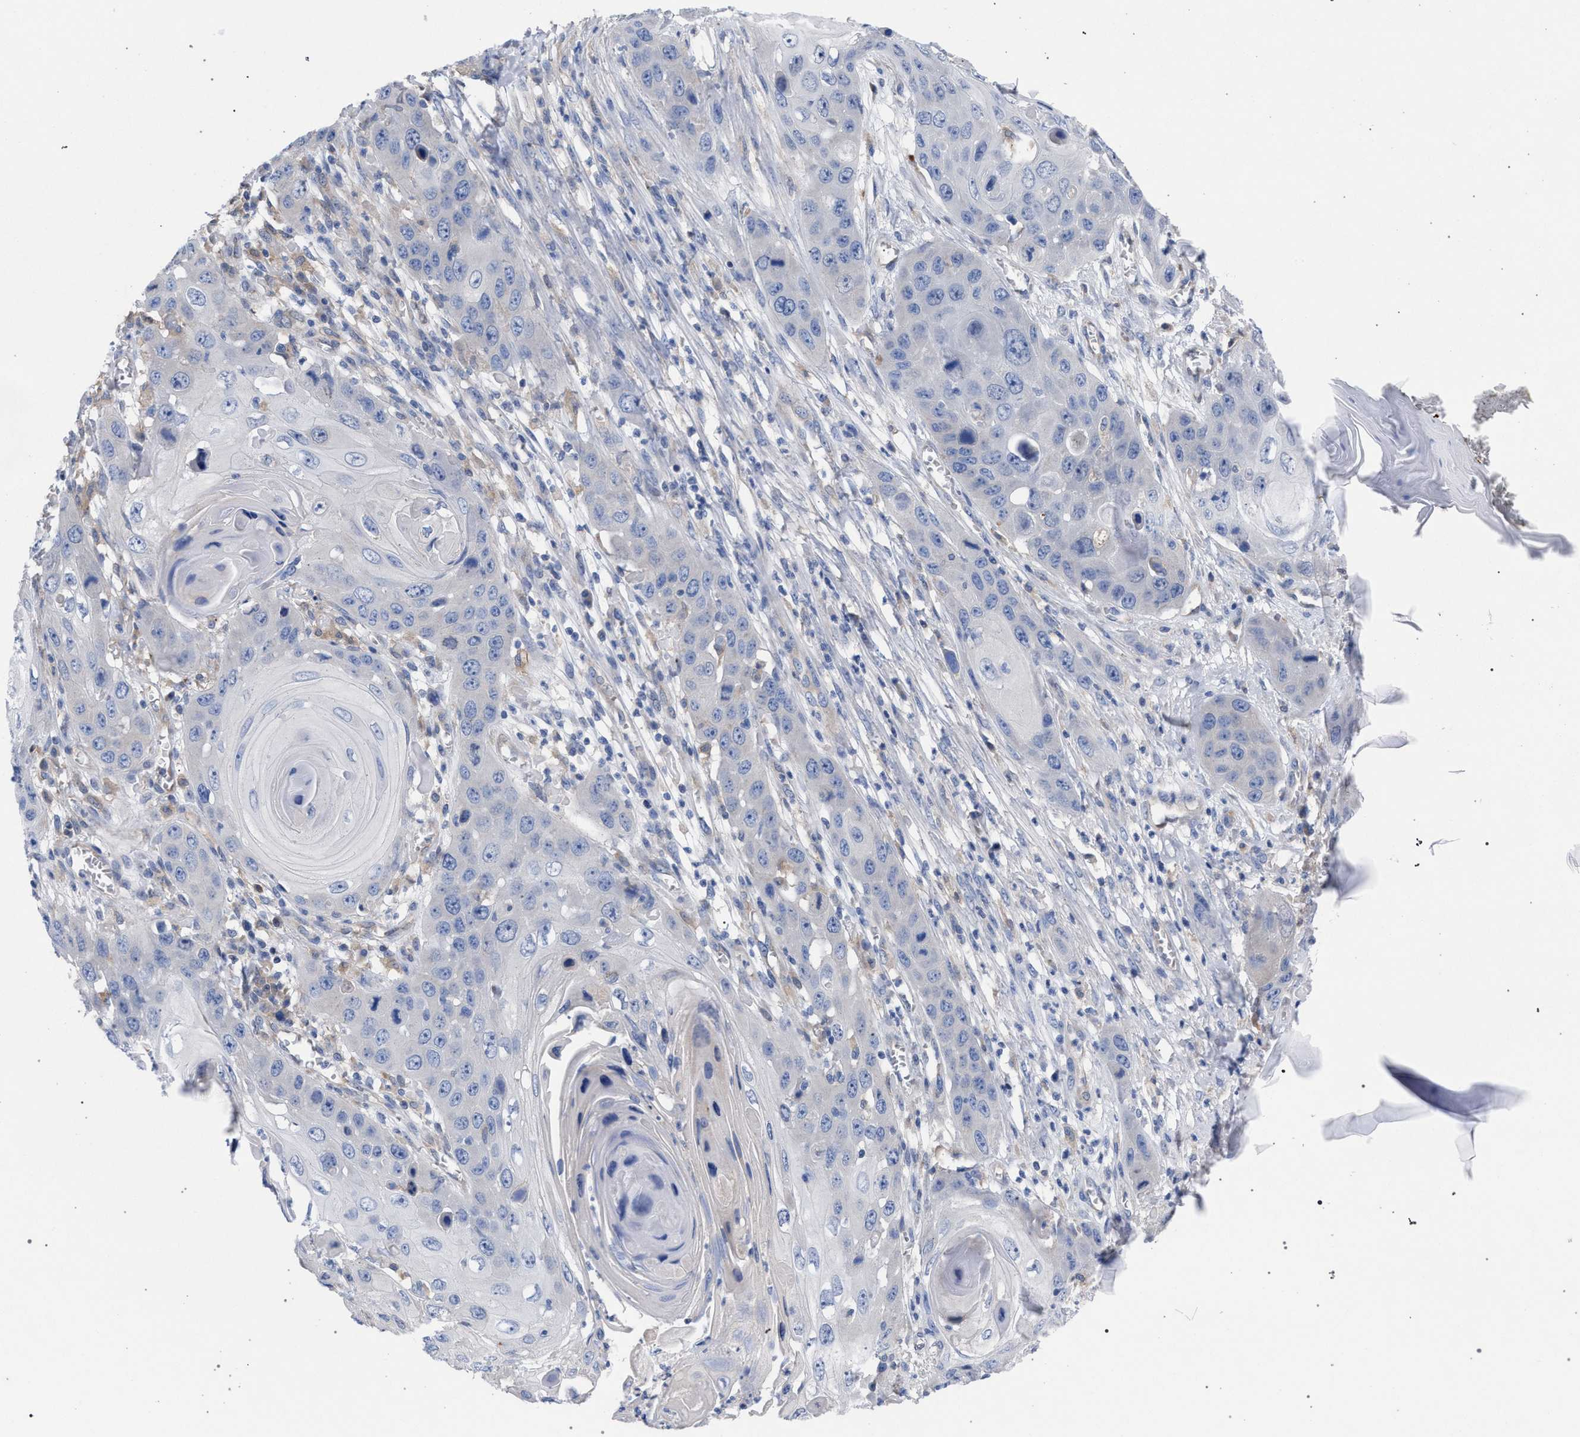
{"staining": {"intensity": "negative", "quantity": "none", "location": "none"}, "tissue": "skin cancer", "cell_type": "Tumor cells", "image_type": "cancer", "snomed": [{"axis": "morphology", "description": "Squamous cell carcinoma, NOS"}, {"axis": "topography", "description": "Skin"}], "caption": "IHC image of human skin squamous cell carcinoma stained for a protein (brown), which displays no expression in tumor cells.", "gene": "GMPR", "patient": {"sex": "male", "age": 55}}